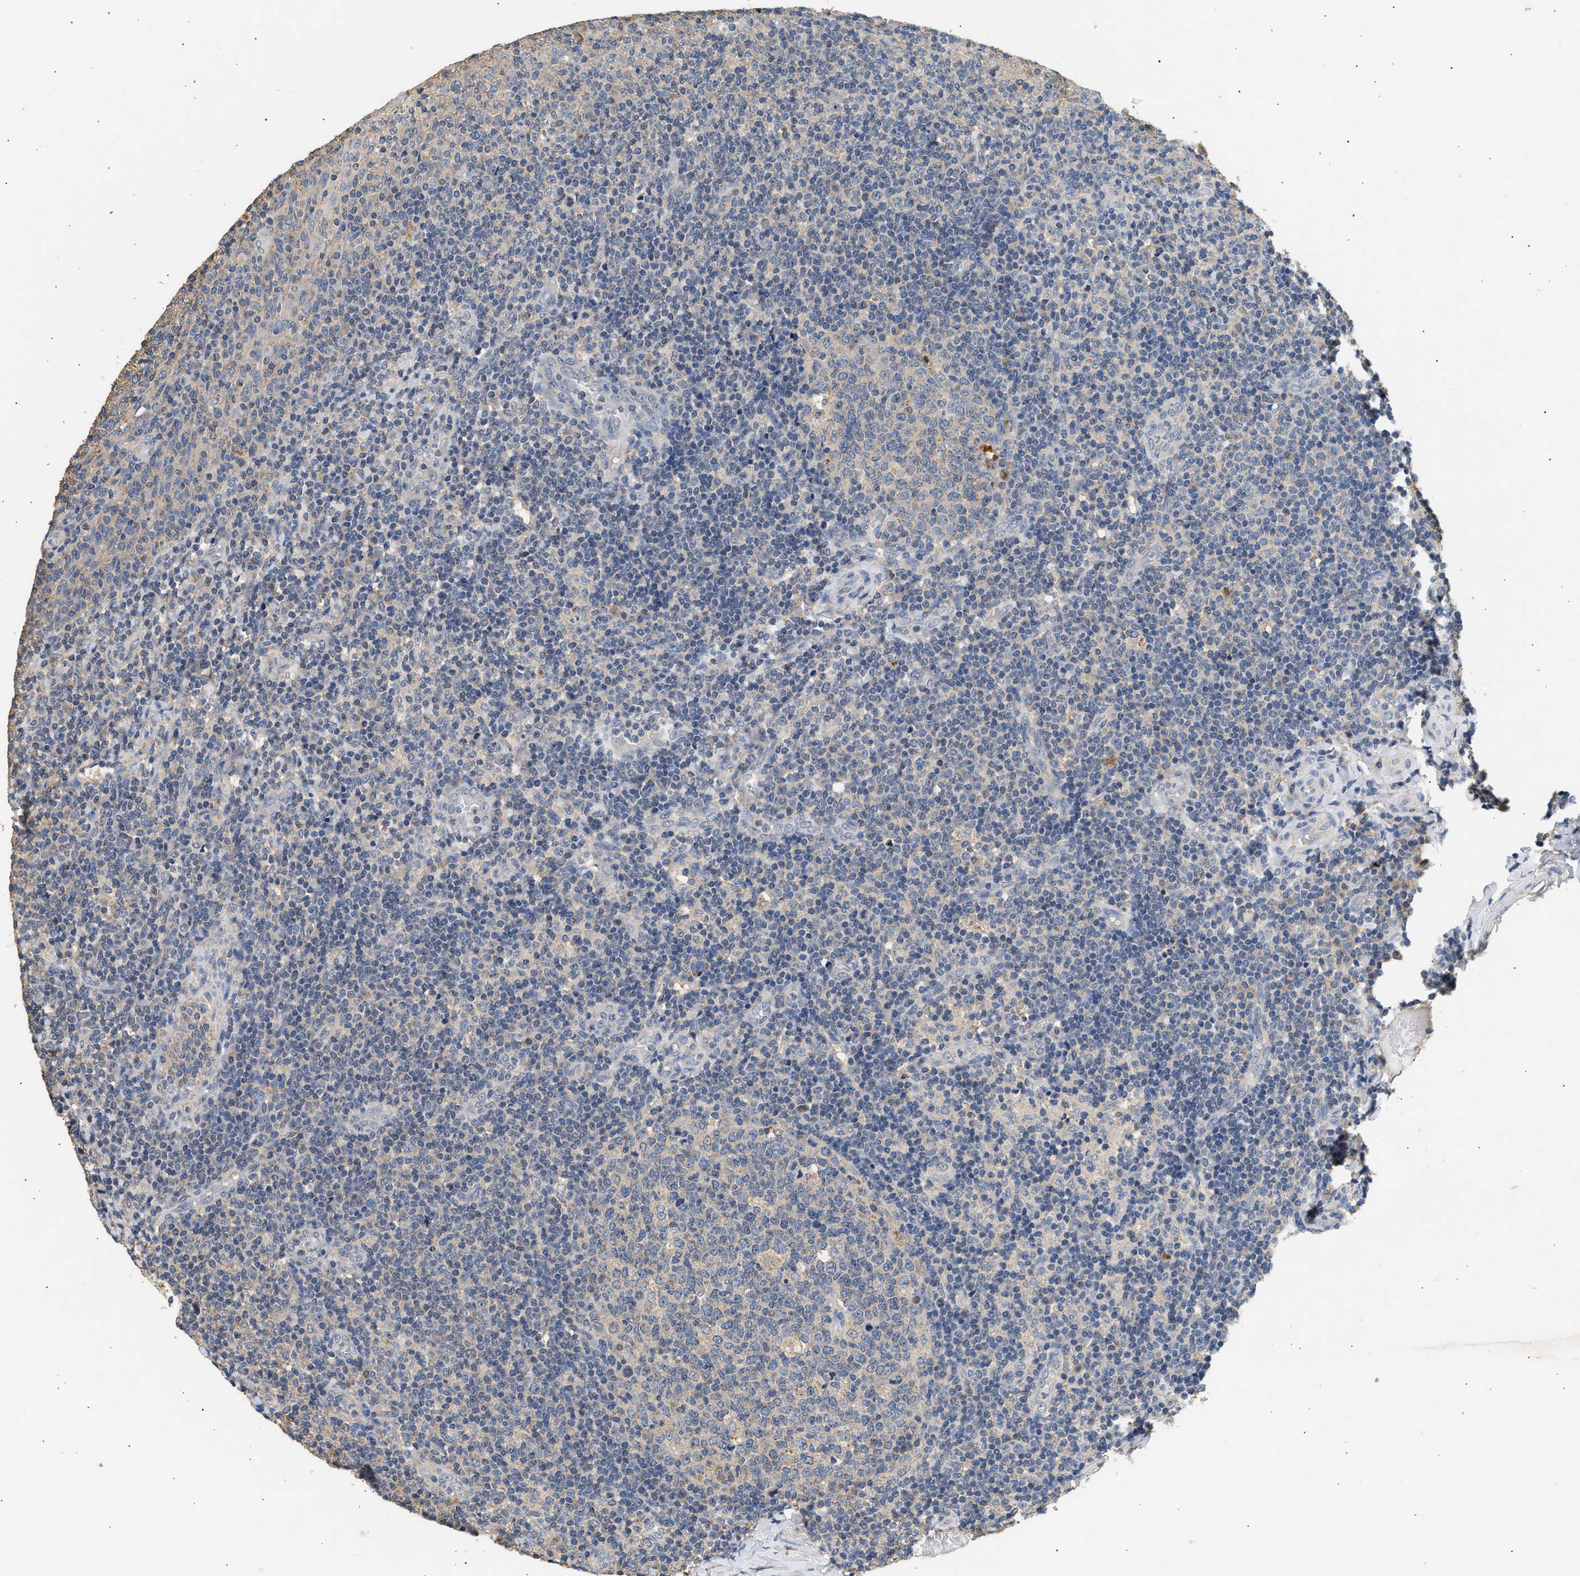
{"staining": {"intensity": "weak", "quantity": "<25%", "location": "cytoplasmic/membranous"}, "tissue": "tonsil", "cell_type": "Germinal center cells", "image_type": "normal", "snomed": [{"axis": "morphology", "description": "Normal tissue, NOS"}, {"axis": "topography", "description": "Tonsil"}], "caption": "High magnification brightfield microscopy of benign tonsil stained with DAB (brown) and counterstained with hematoxylin (blue): germinal center cells show no significant expression.", "gene": "WDR31", "patient": {"sex": "female", "age": 19}}